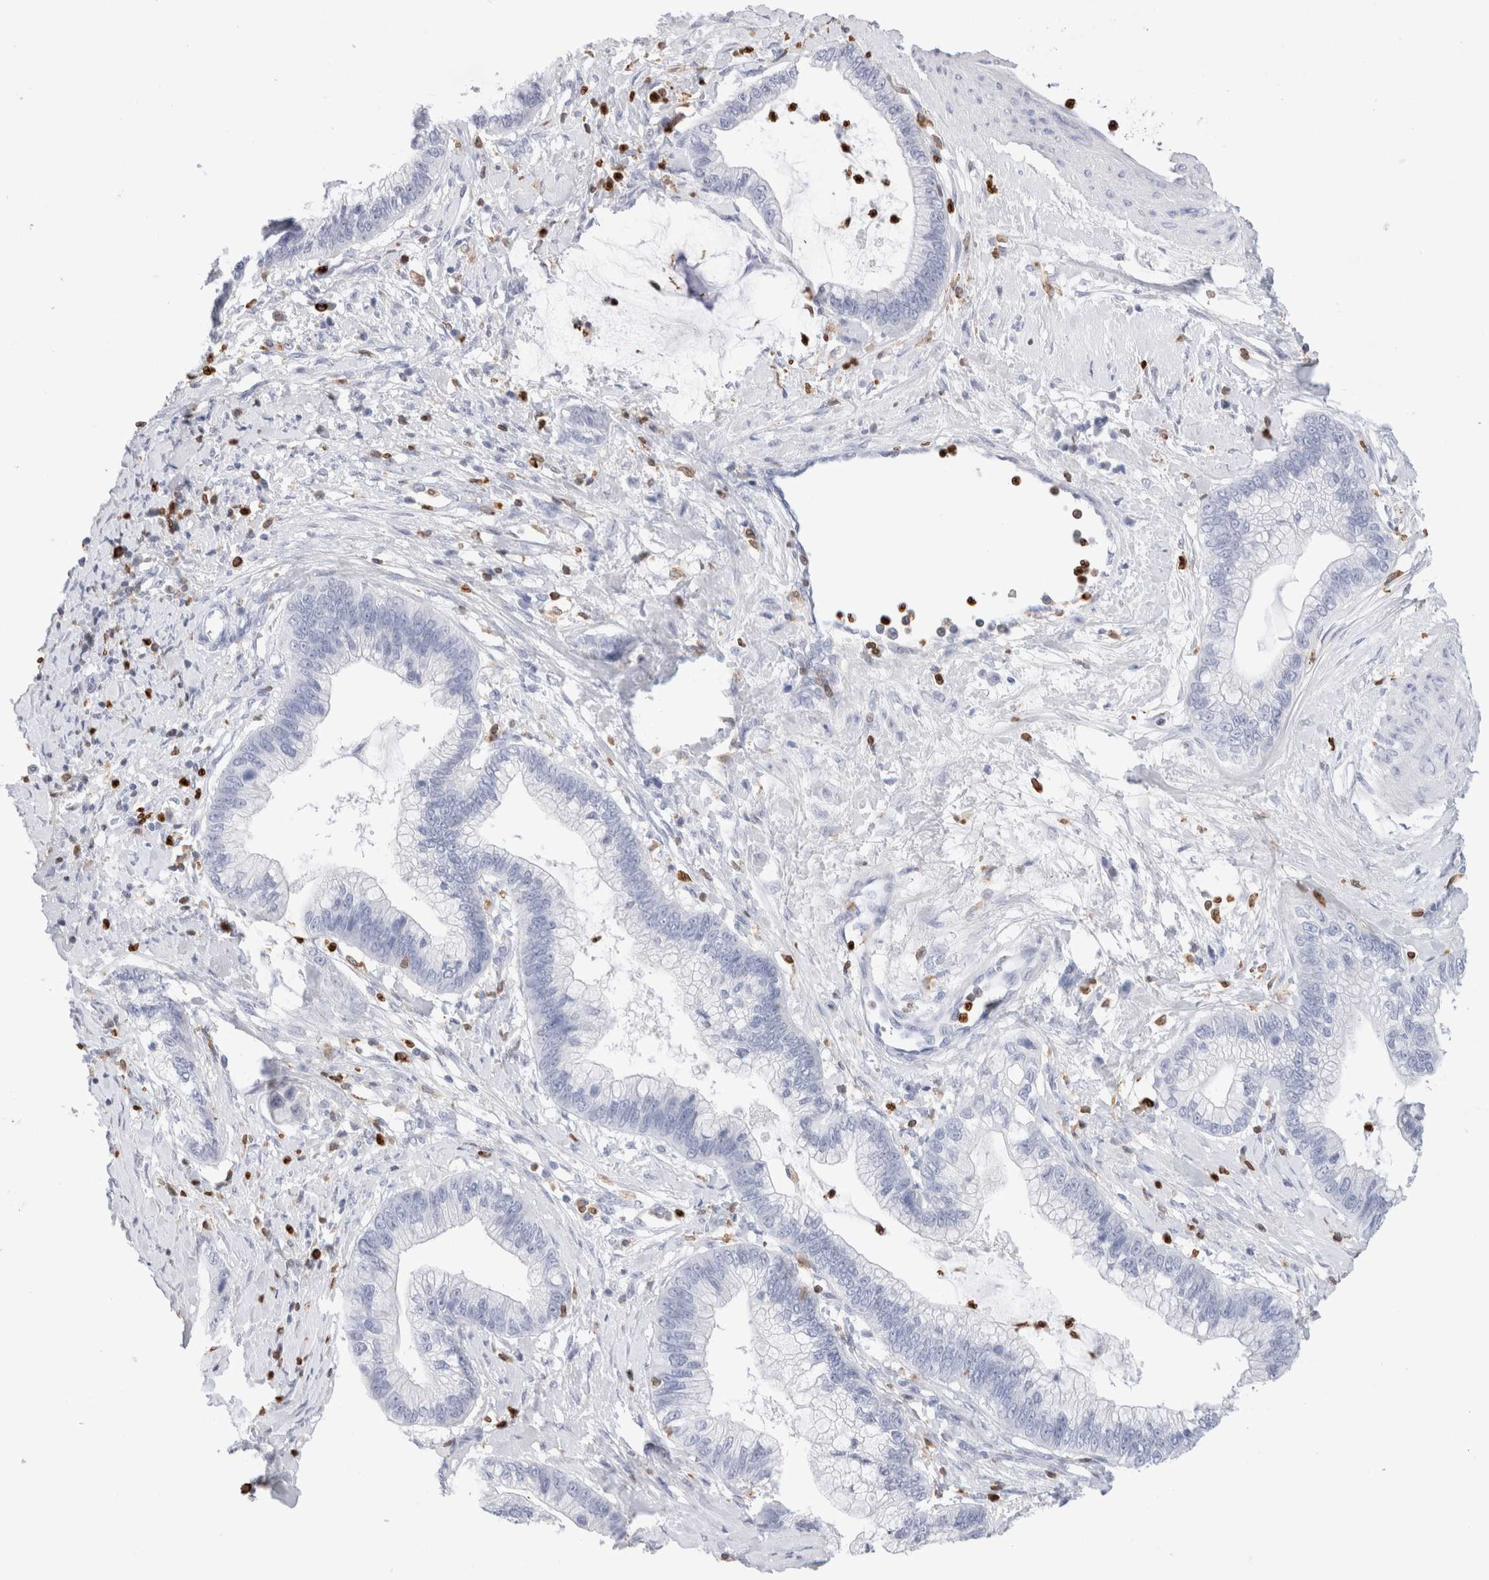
{"staining": {"intensity": "negative", "quantity": "none", "location": "none"}, "tissue": "cervical cancer", "cell_type": "Tumor cells", "image_type": "cancer", "snomed": [{"axis": "morphology", "description": "Adenocarcinoma, NOS"}, {"axis": "topography", "description": "Cervix"}], "caption": "The immunohistochemistry (IHC) micrograph has no significant positivity in tumor cells of cervical cancer (adenocarcinoma) tissue.", "gene": "ALOX5AP", "patient": {"sex": "female", "age": 44}}